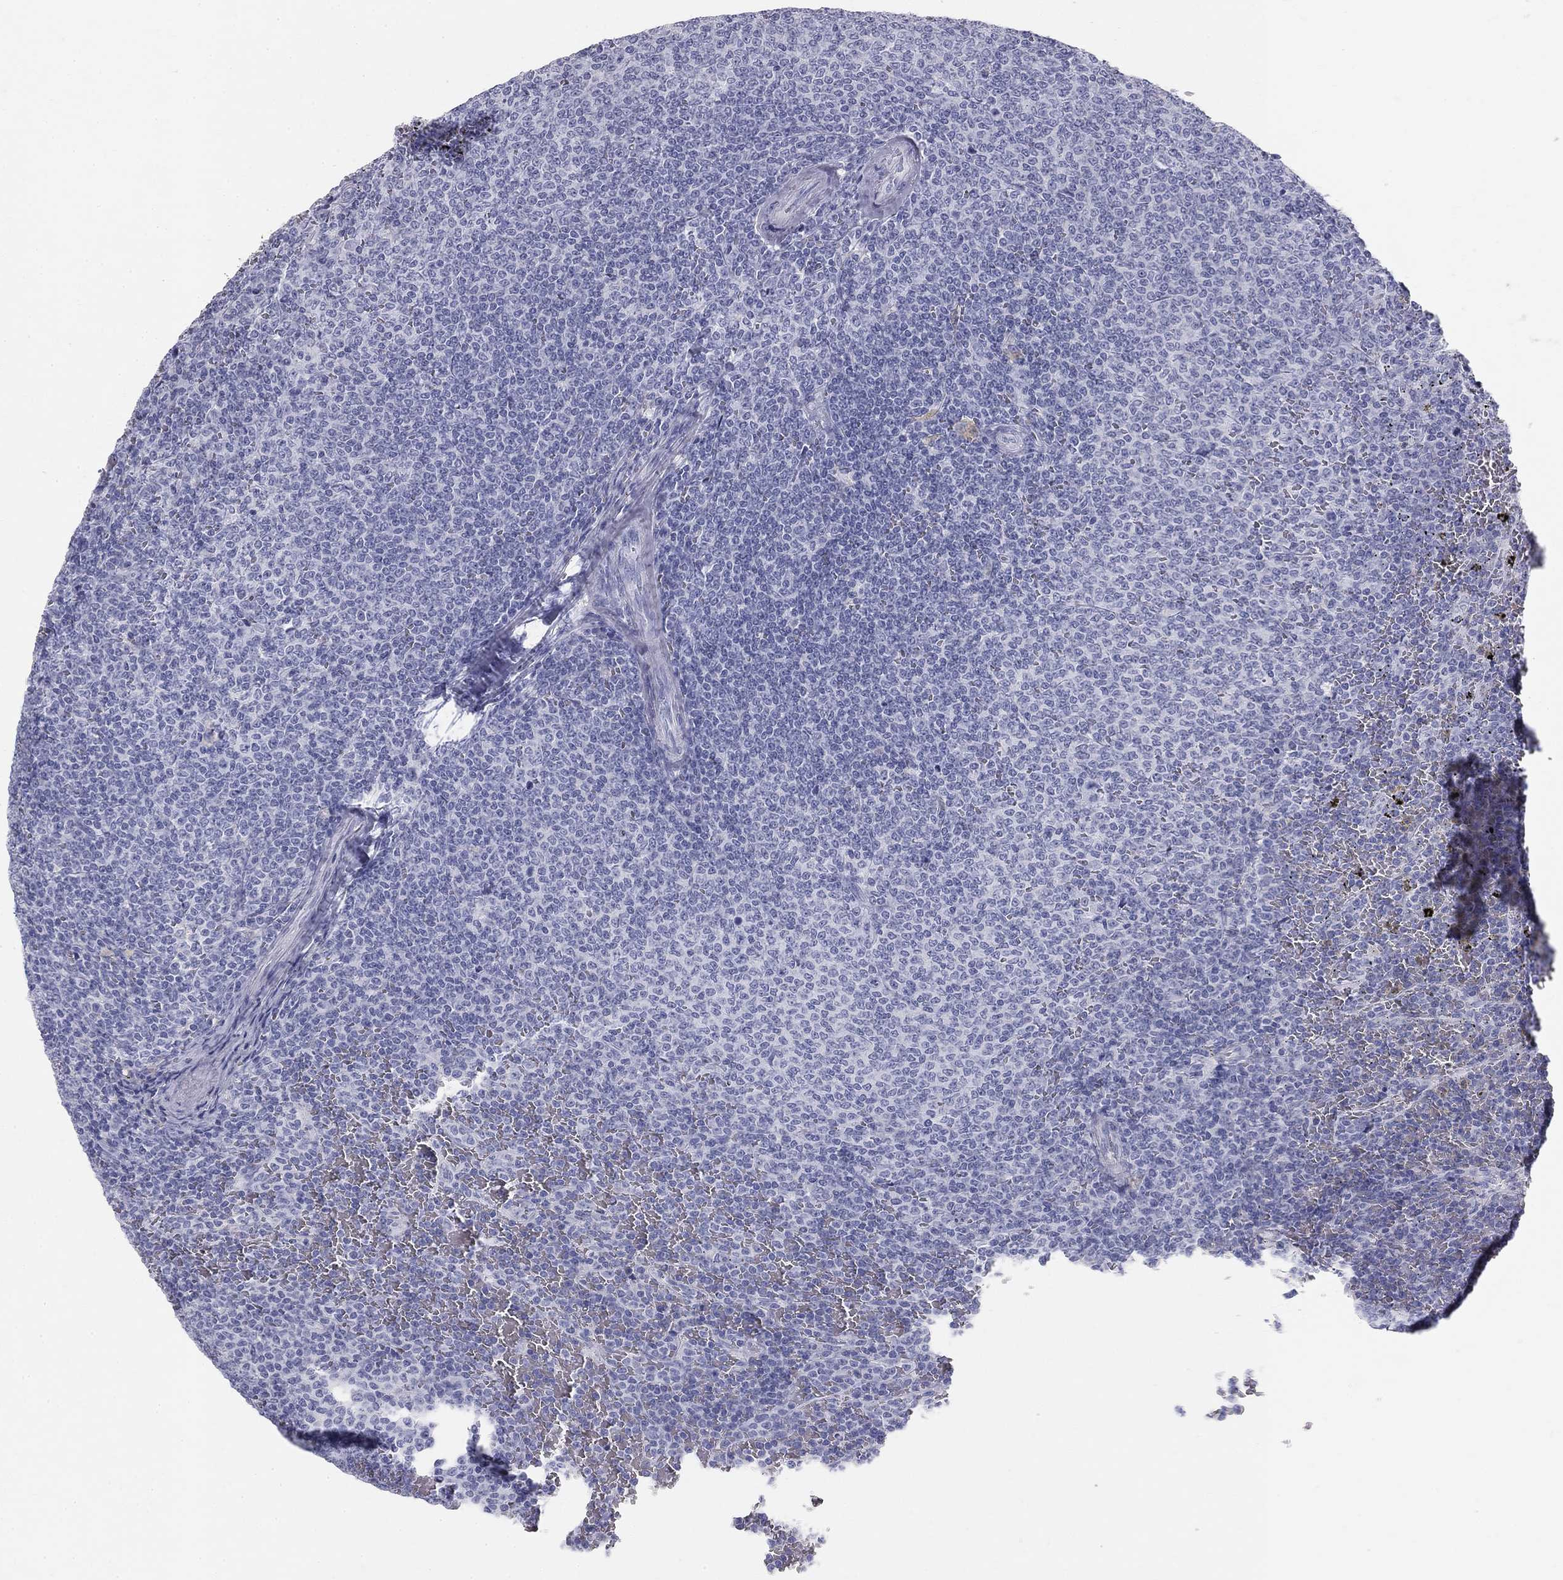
{"staining": {"intensity": "negative", "quantity": "none", "location": "none"}, "tissue": "lymphoma", "cell_type": "Tumor cells", "image_type": "cancer", "snomed": [{"axis": "morphology", "description": "Malignant lymphoma, non-Hodgkin's type, Low grade"}, {"axis": "topography", "description": "Spleen"}], "caption": "DAB (3,3'-diaminobenzidine) immunohistochemical staining of human lymphoma shows no significant staining in tumor cells.", "gene": "SULT2B1", "patient": {"sex": "female", "age": 77}}